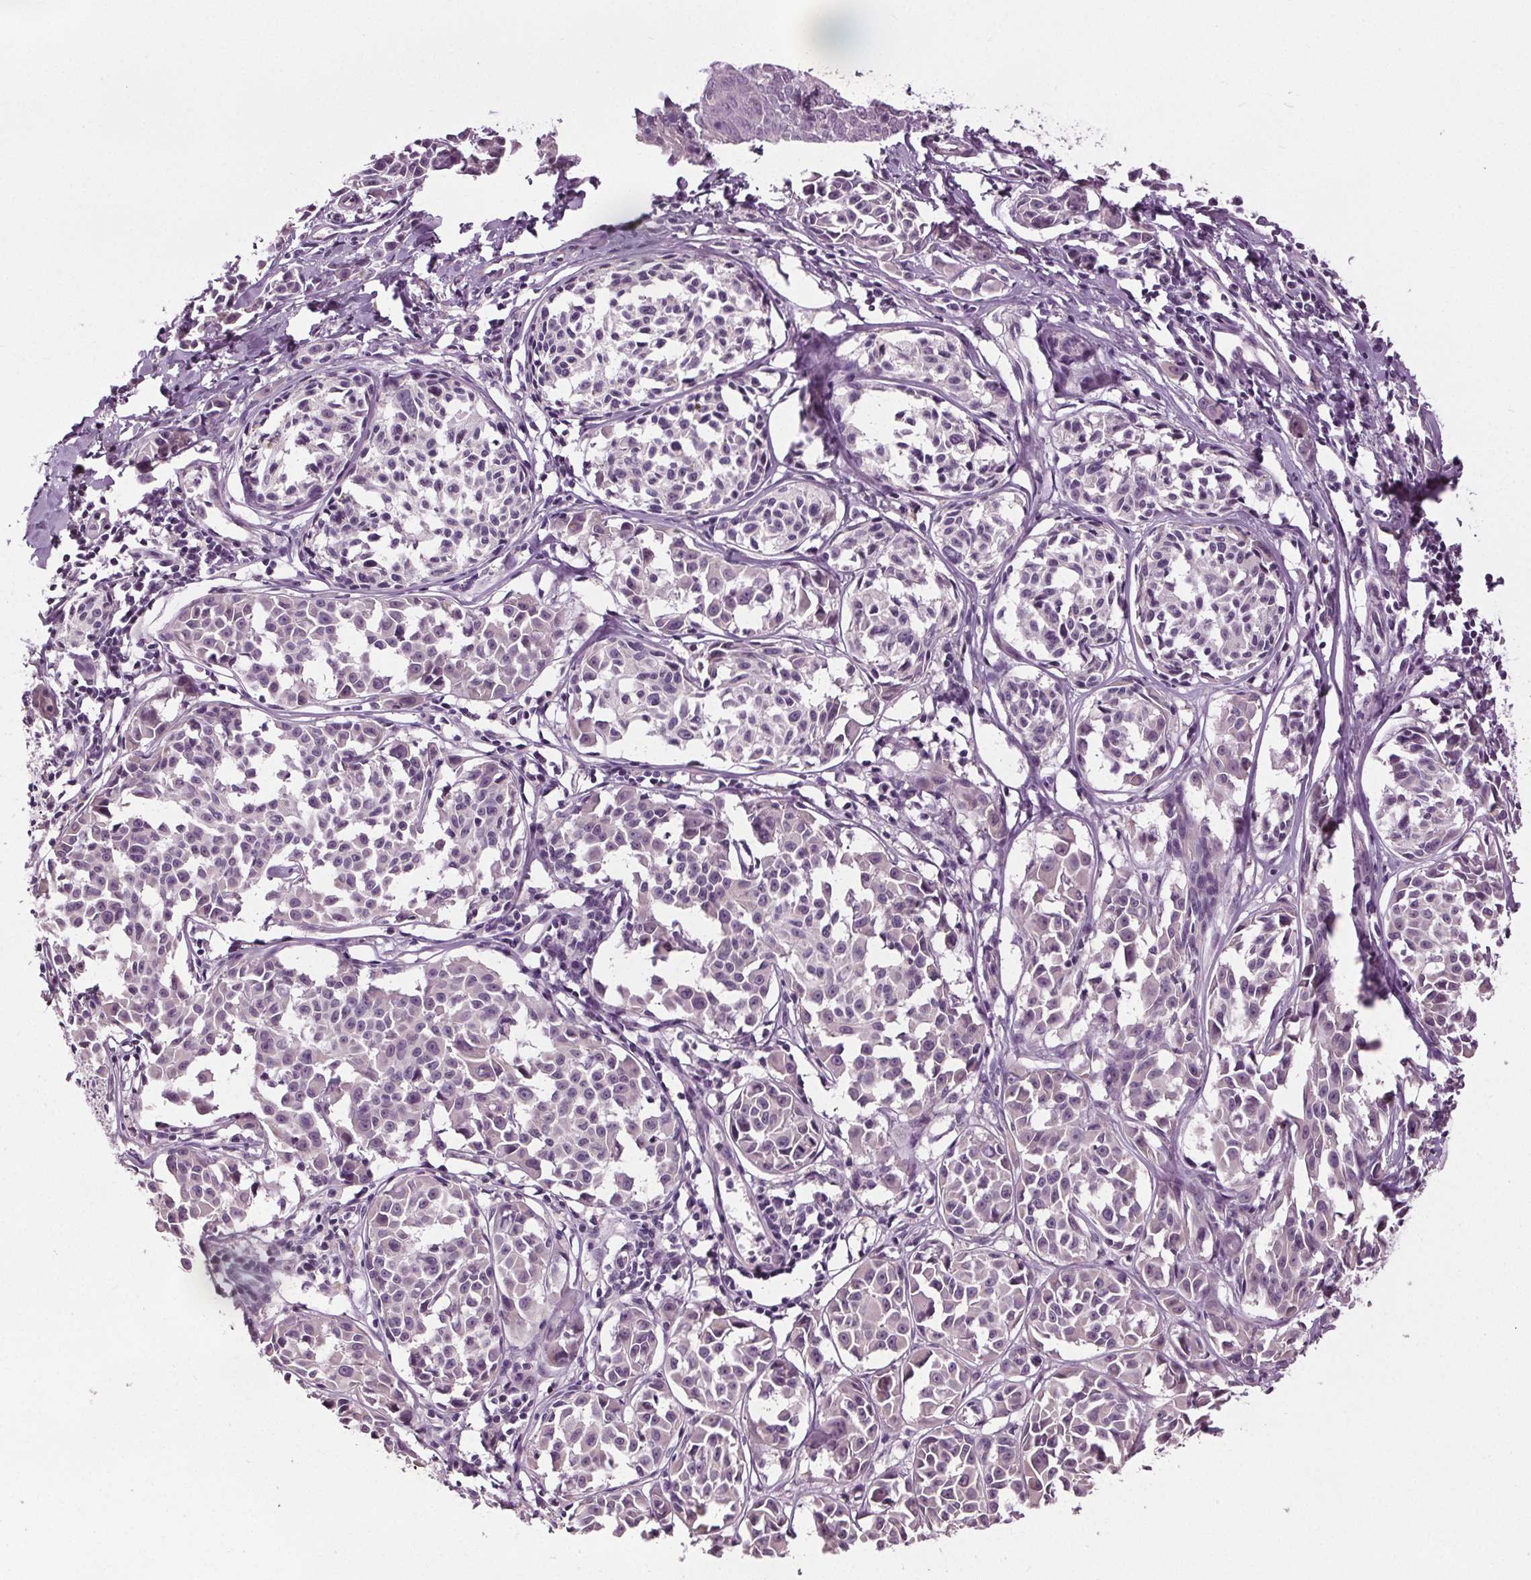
{"staining": {"intensity": "negative", "quantity": "none", "location": "none"}, "tissue": "melanoma", "cell_type": "Tumor cells", "image_type": "cancer", "snomed": [{"axis": "morphology", "description": "Malignant melanoma, NOS"}, {"axis": "topography", "description": "Skin"}], "caption": "This is an immunohistochemistry histopathology image of melanoma. There is no positivity in tumor cells.", "gene": "RASA1", "patient": {"sex": "male", "age": 51}}